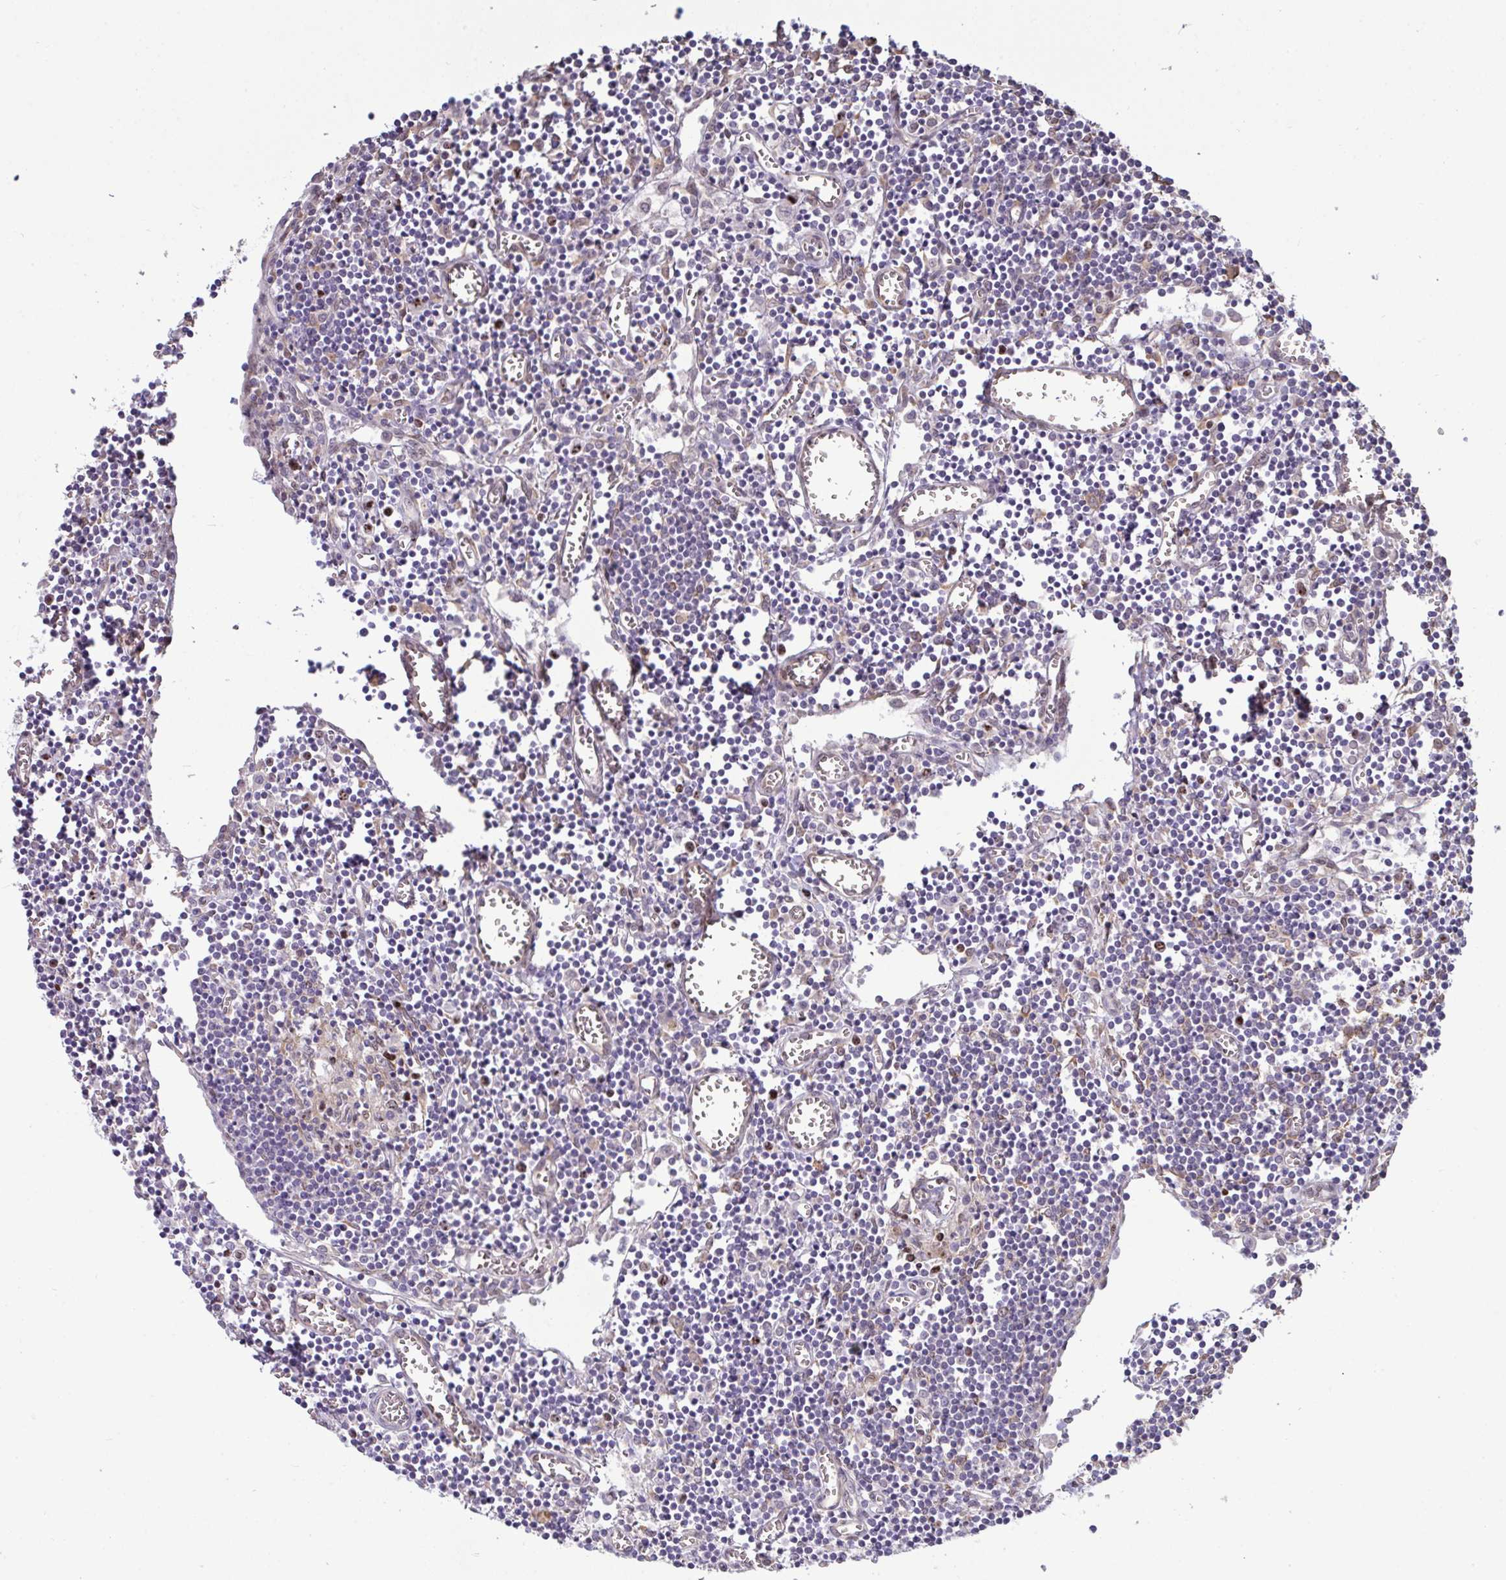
{"staining": {"intensity": "strong", "quantity": "25%-75%", "location": "nuclear"}, "tissue": "lymph node", "cell_type": "Germinal center cells", "image_type": "normal", "snomed": [{"axis": "morphology", "description": "Normal tissue, NOS"}, {"axis": "topography", "description": "Lymph node"}], "caption": "This image exhibits immunohistochemistry staining of normal human lymph node, with high strong nuclear expression in about 25%-75% of germinal center cells.", "gene": "SETD7", "patient": {"sex": "male", "age": 66}}